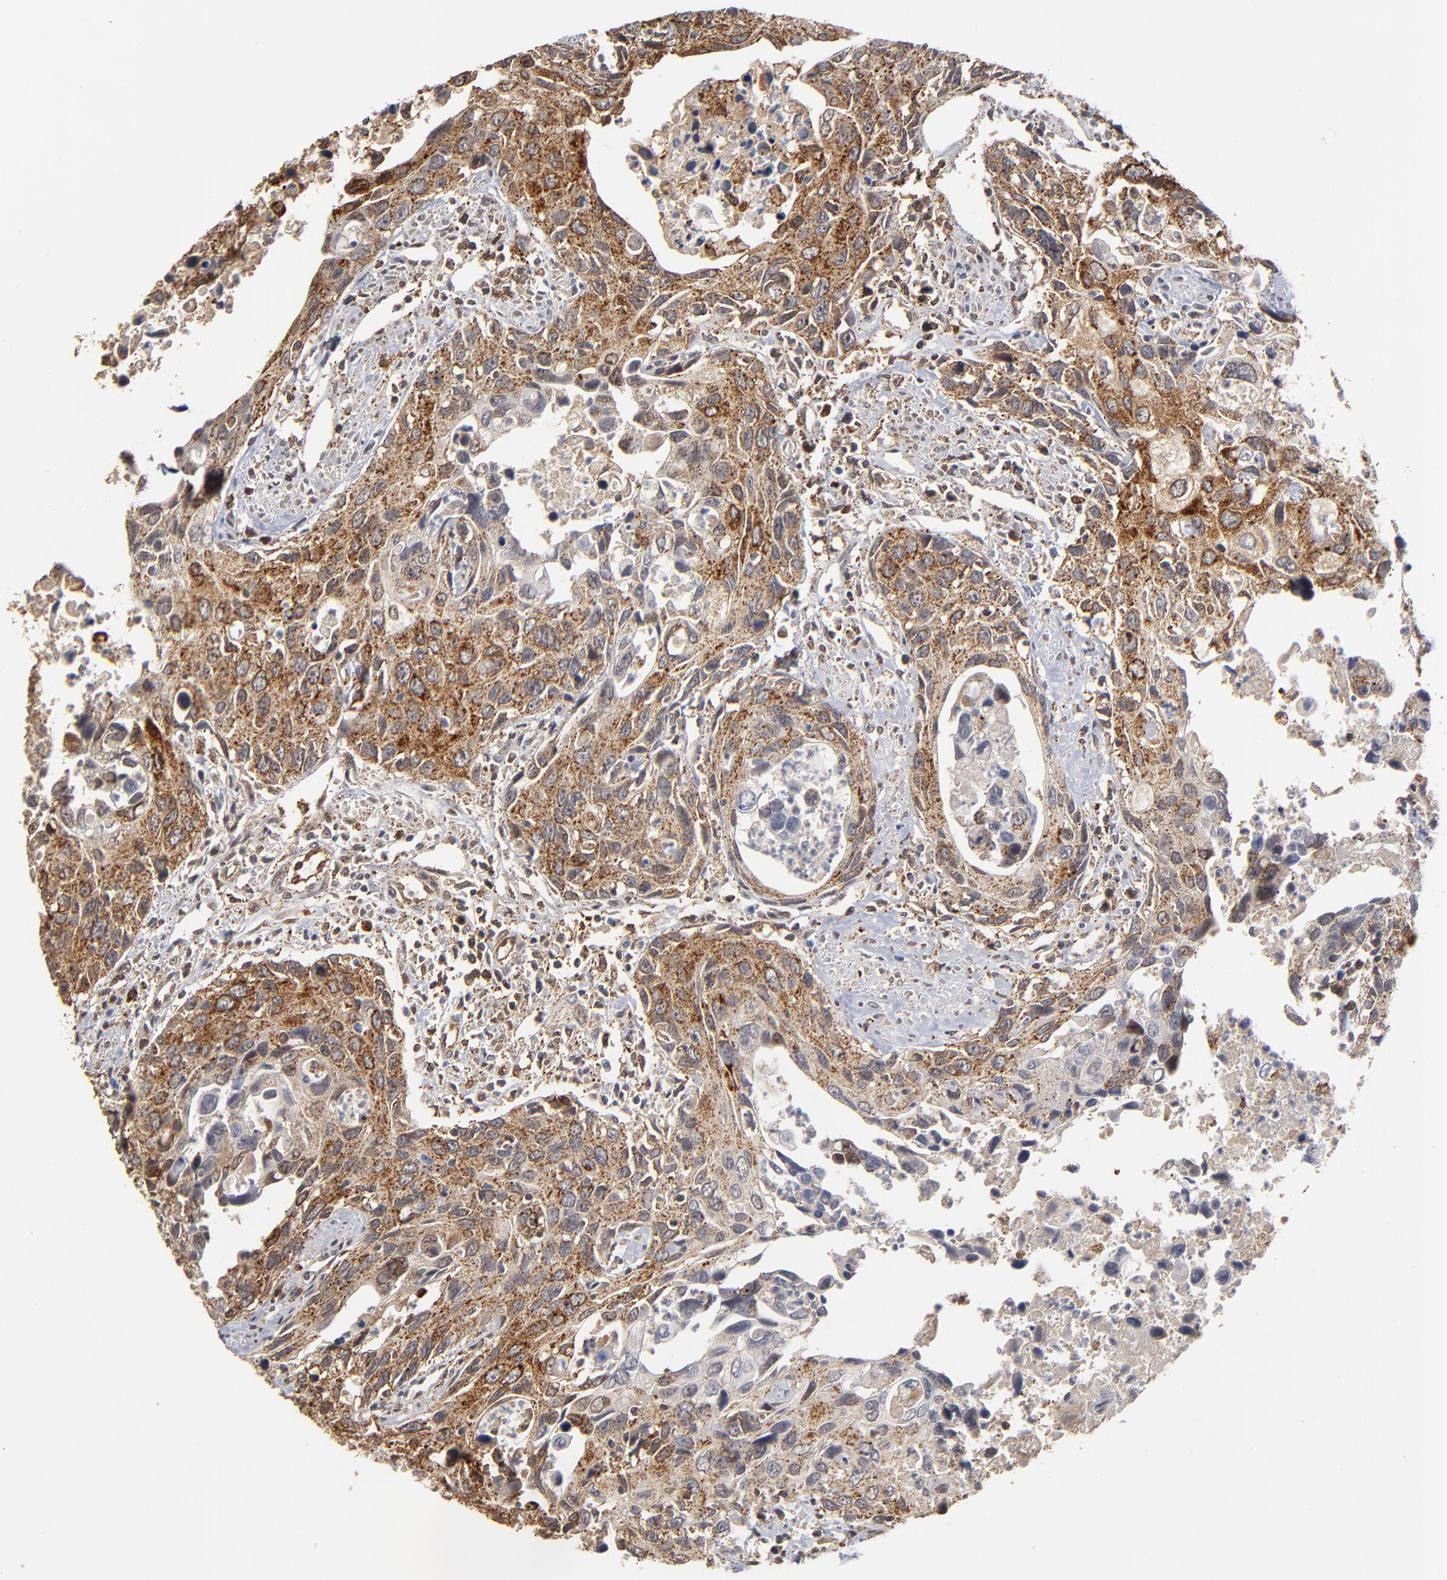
{"staining": {"intensity": "strong", "quantity": ">75%", "location": "cytoplasmic/membranous"}, "tissue": "urothelial cancer", "cell_type": "Tumor cells", "image_type": "cancer", "snomed": [{"axis": "morphology", "description": "Urothelial carcinoma, High grade"}, {"axis": "topography", "description": "Urinary bladder"}], "caption": "A brown stain highlights strong cytoplasmic/membranous positivity of a protein in human urothelial cancer tumor cells.", "gene": "ASB8", "patient": {"sex": "male", "age": 71}}